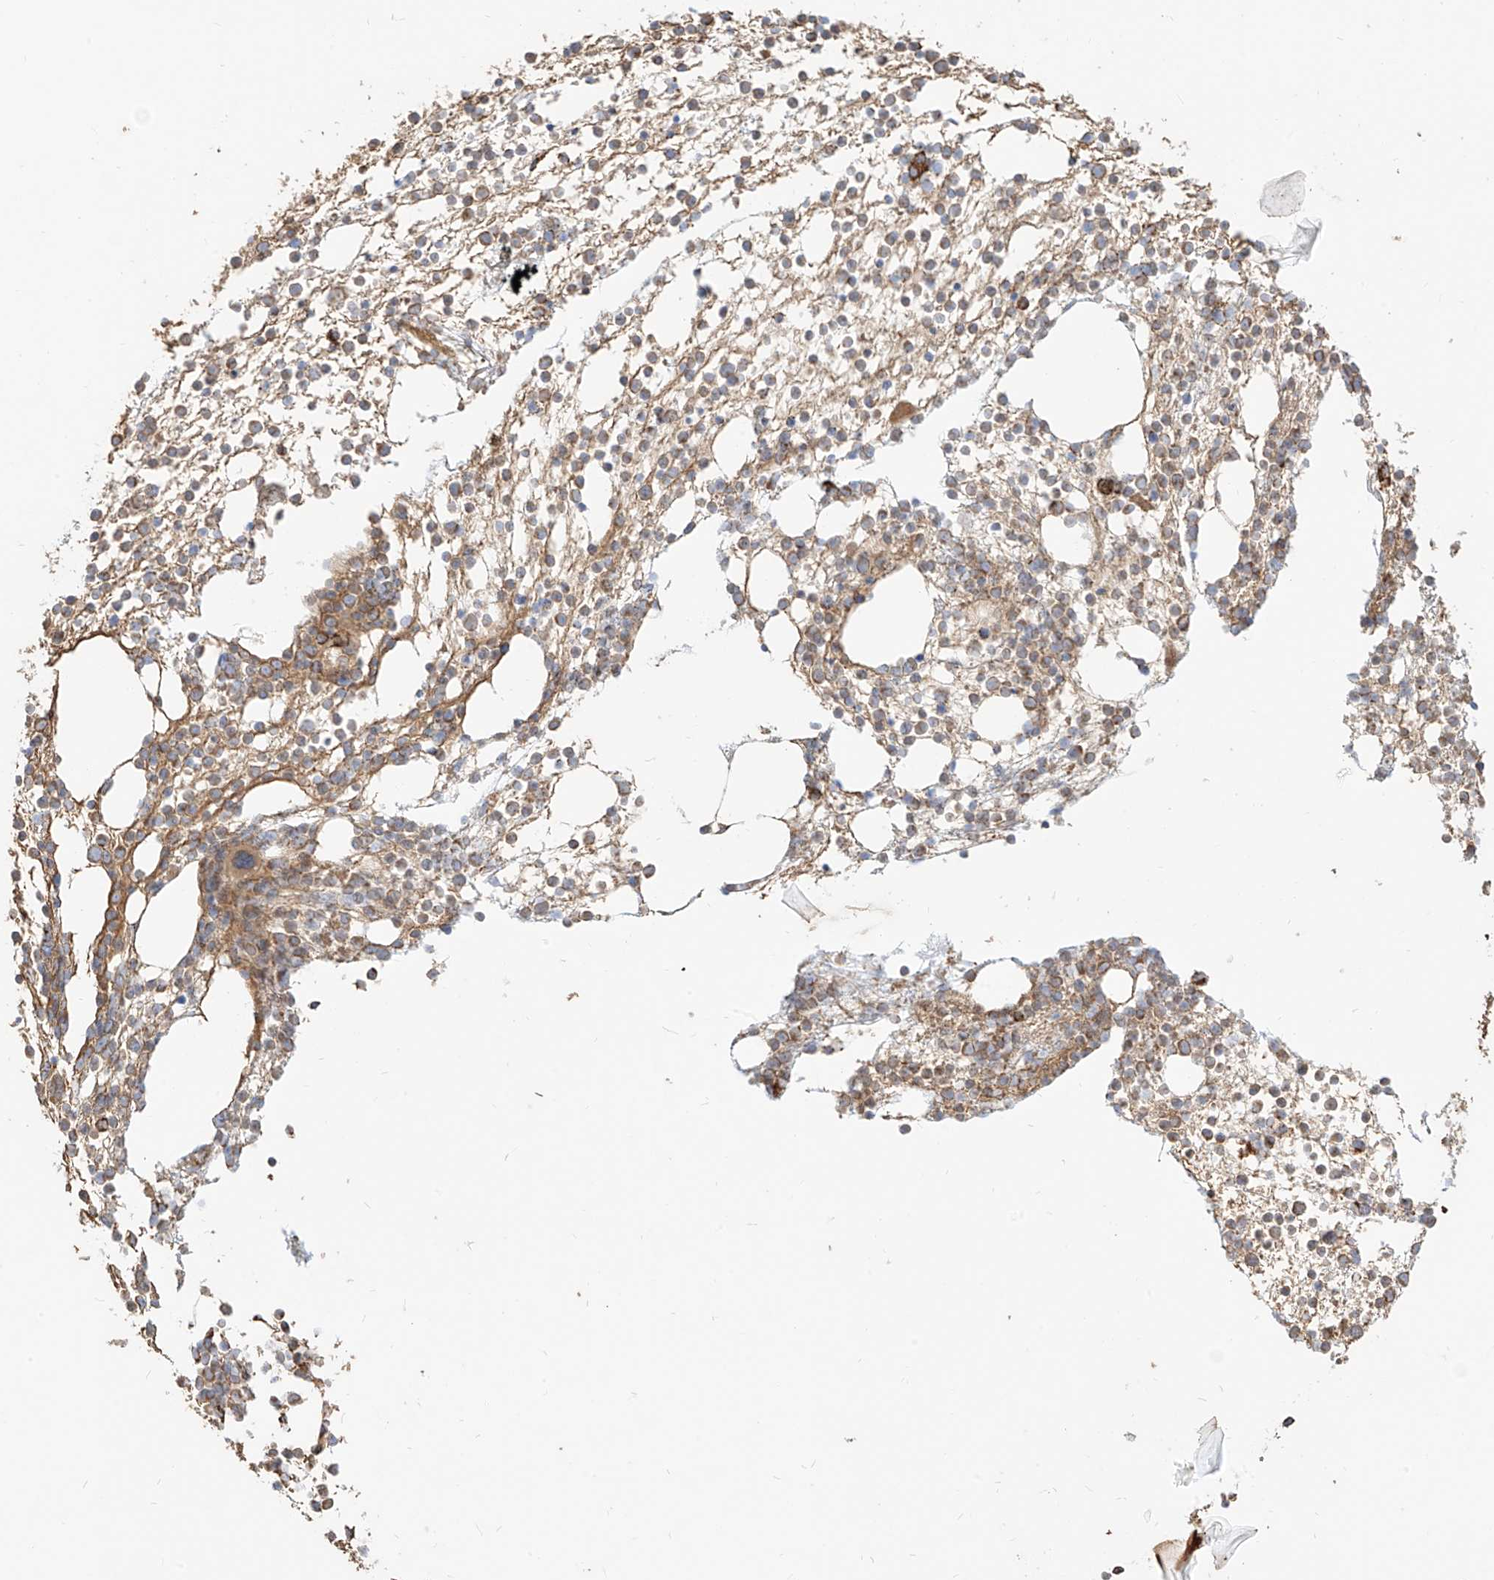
{"staining": {"intensity": "moderate", "quantity": "25%-75%", "location": "cytoplasmic/membranous"}, "tissue": "bone marrow", "cell_type": "Hematopoietic cells", "image_type": "normal", "snomed": [{"axis": "morphology", "description": "Normal tissue, NOS"}, {"axis": "topography", "description": "Bone marrow"}], "caption": "This is a photomicrograph of immunohistochemistry (IHC) staining of normal bone marrow, which shows moderate expression in the cytoplasmic/membranous of hematopoietic cells.", "gene": "PLCL1", "patient": {"sex": "male", "age": 54}}